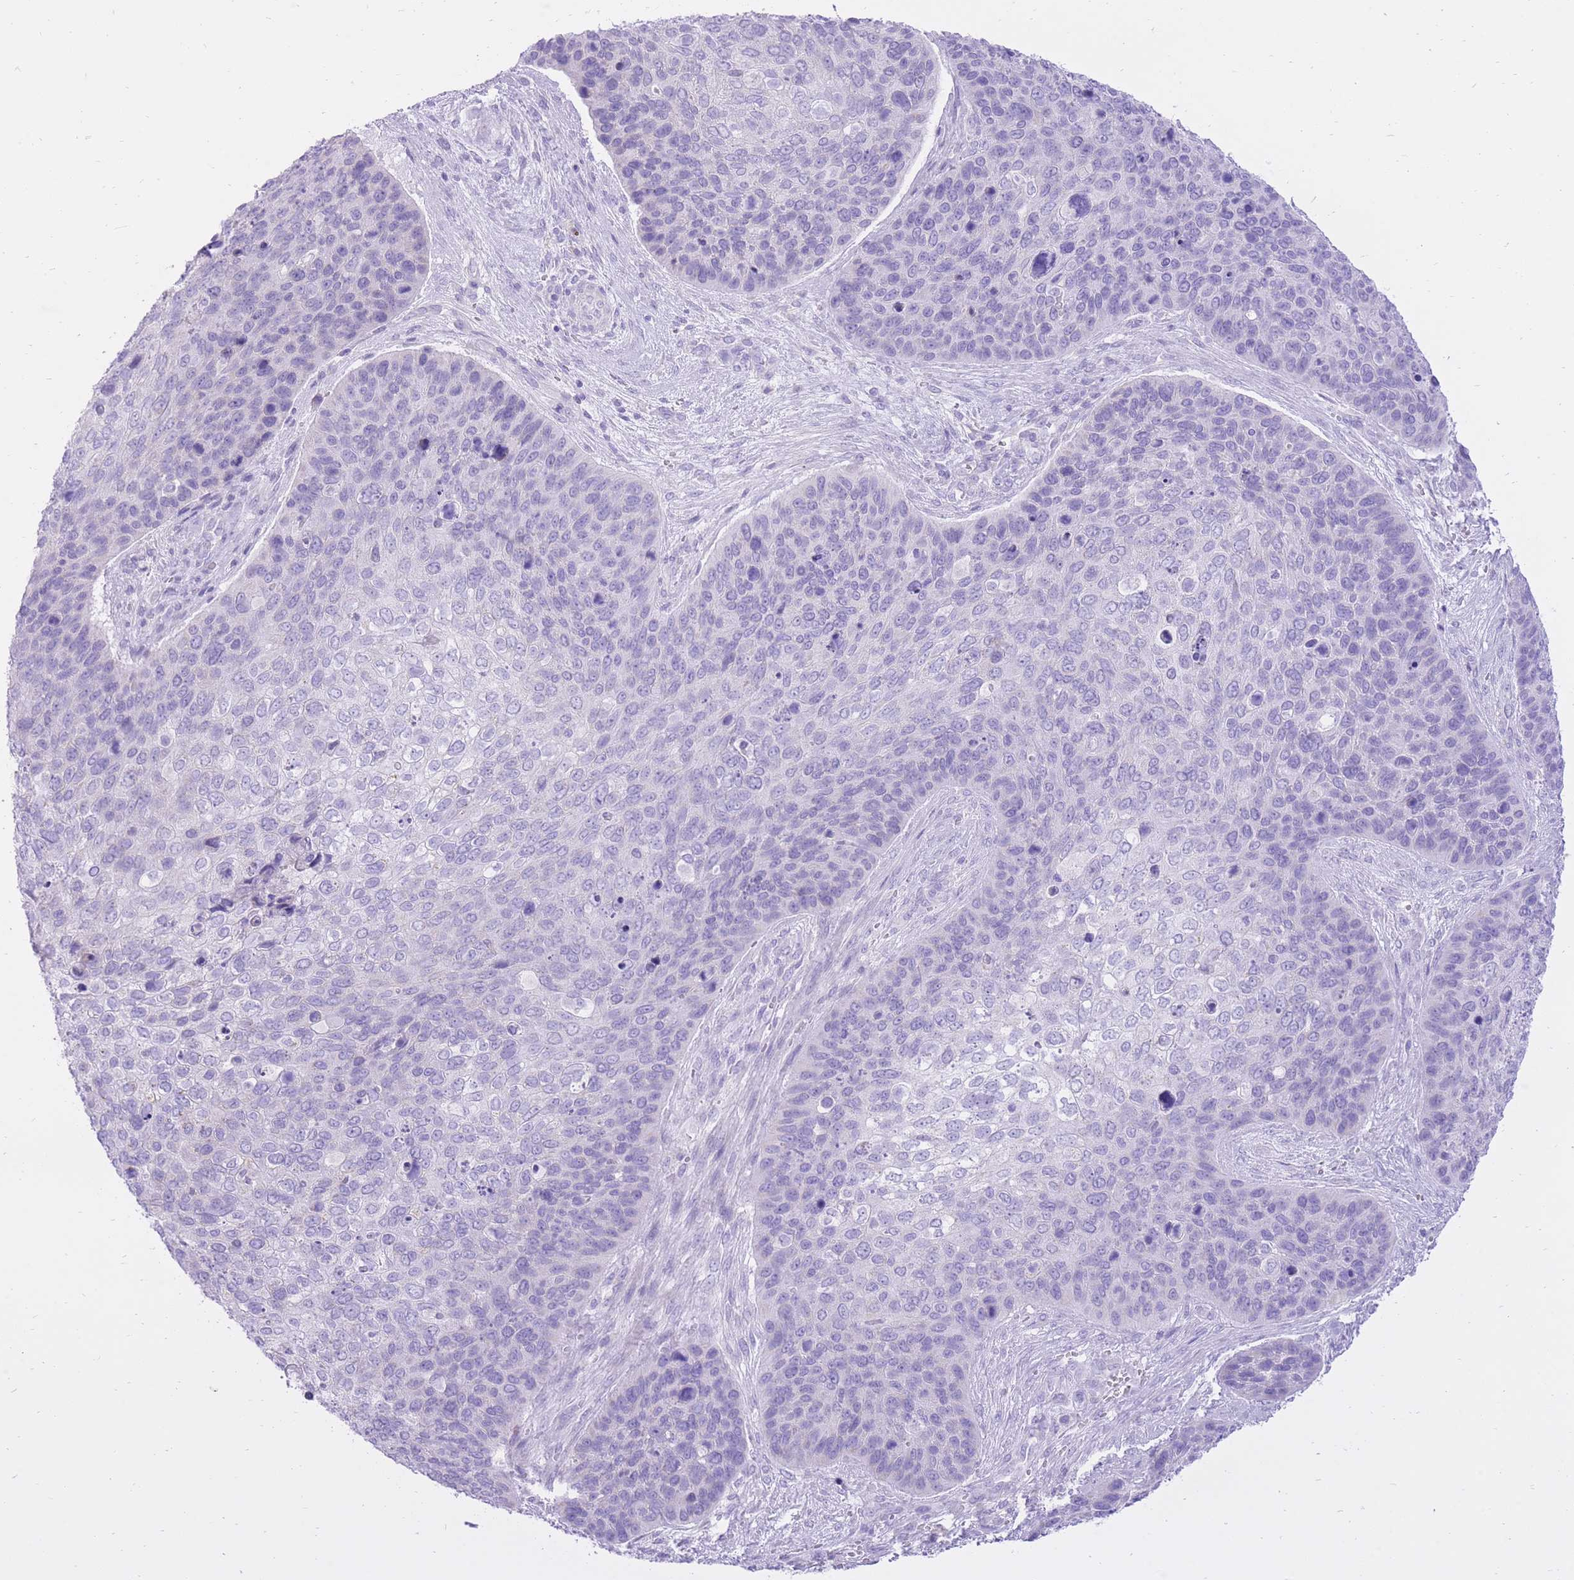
{"staining": {"intensity": "negative", "quantity": "none", "location": "none"}, "tissue": "skin cancer", "cell_type": "Tumor cells", "image_type": "cancer", "snomed": [{"axis": "morphology", "description": "Basal cell carcinoma"}, {"axis": "topography", "description": "Skin"}], "caption": "Tumor cells show no significant expression in basal cell carcinoma (skin). (Brightfield microscopy of DAB (3,3'-diaminobenzidine) IHC at high magnification).", "gene": "SLC4A4", "patient": {"sex": "female", "age": 74}}